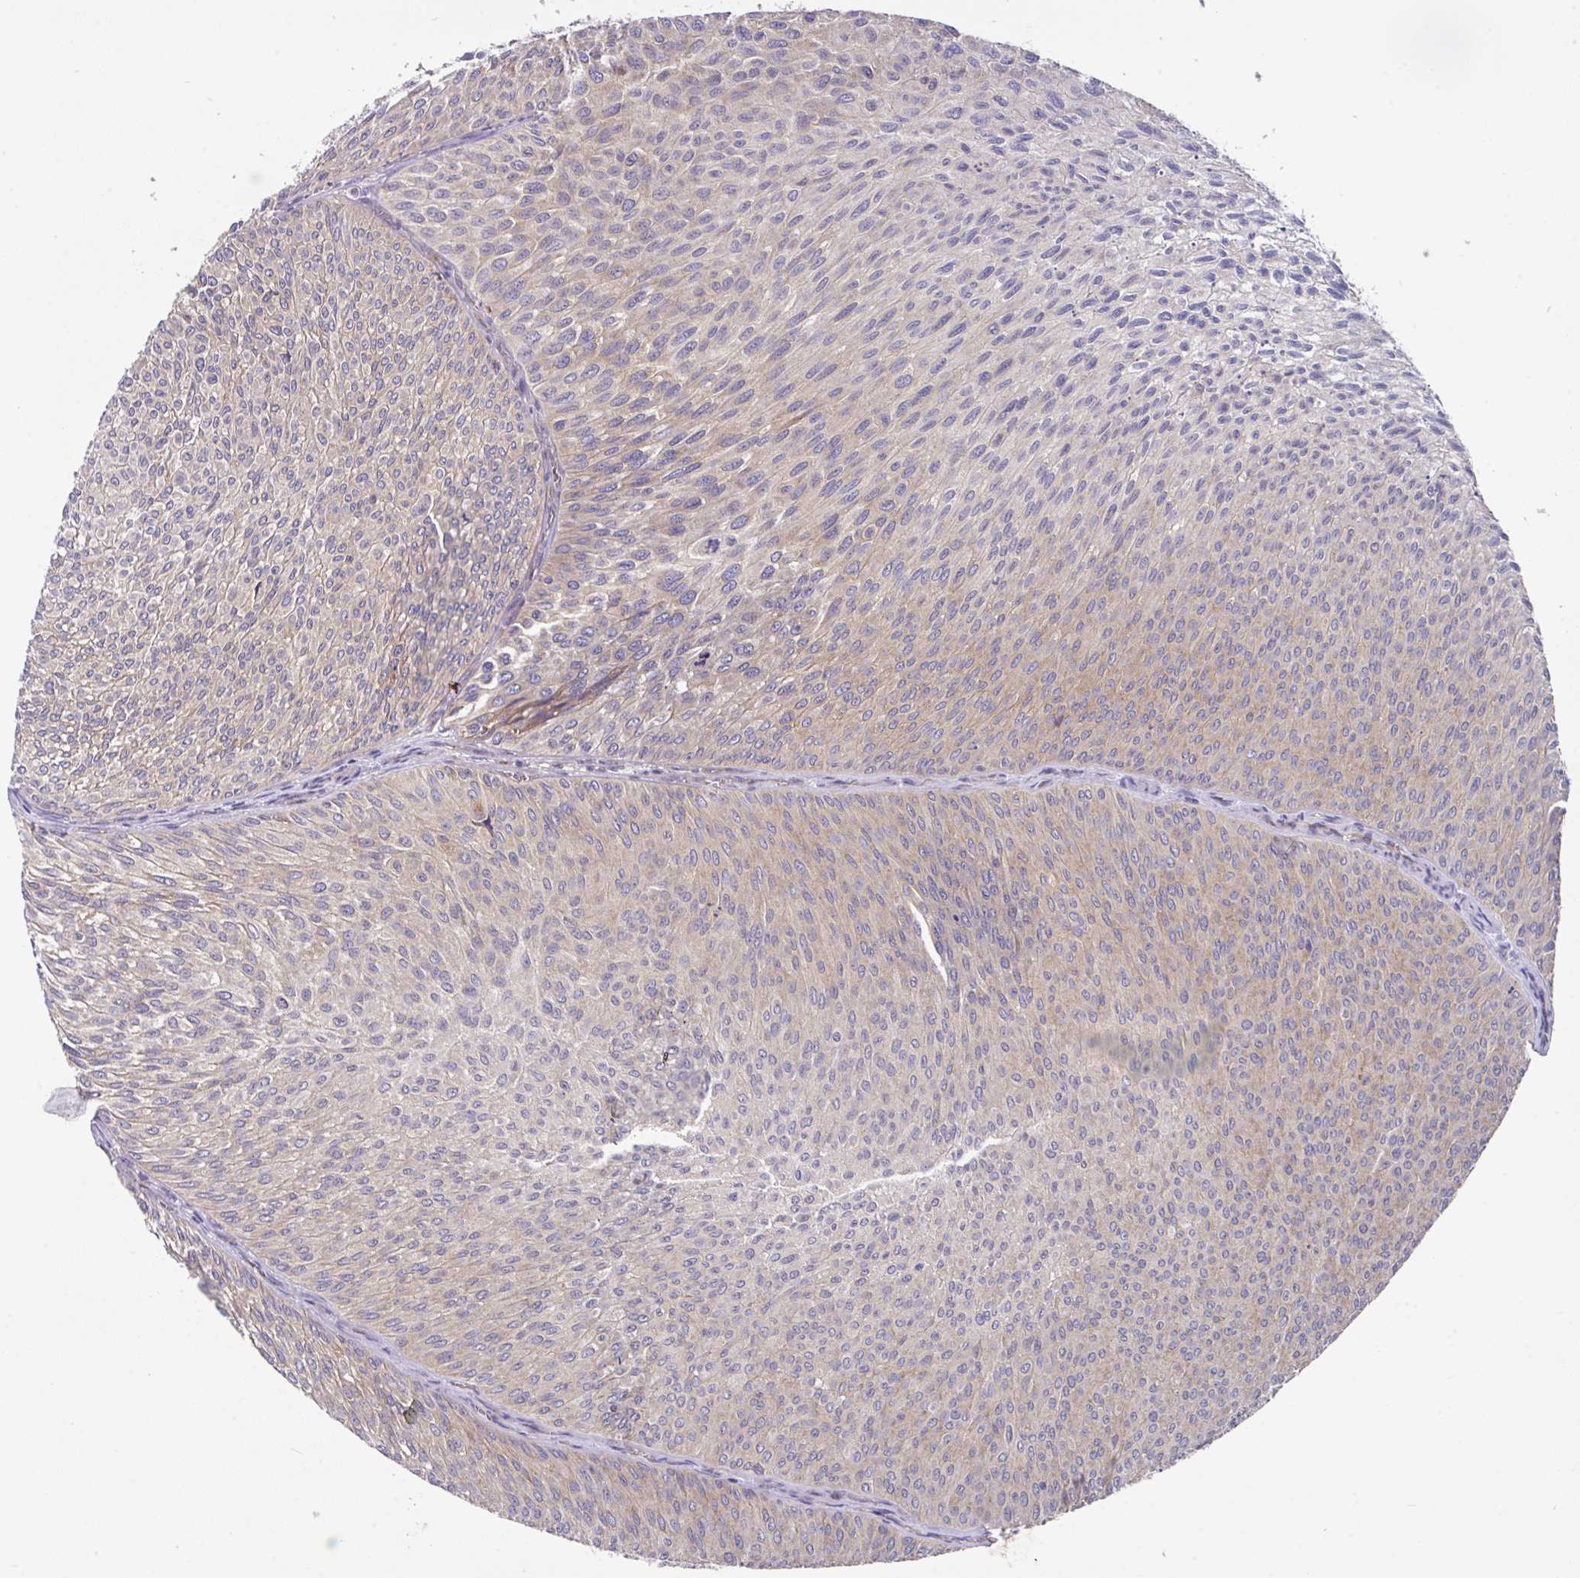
{"staining": {"intensity": "weak", "quantity": "<25%", "location": "cytoplasmic/membranous"}, "tissue": "urothelial cancer", "cell_type": "Tumor cells", "image_type": "cancer", "snomed": [{"axis": "morphology", "description": "Urothelial carcinoma, Low grade"}, {"axis": "topography", "description": "Urinary bladder"}], "caption": "Micrograph shows no significant protein expression in tumor cells of urothelial cancer.", "gene": "EIF4B", "patient": {"sex": "male", "age": 91}}